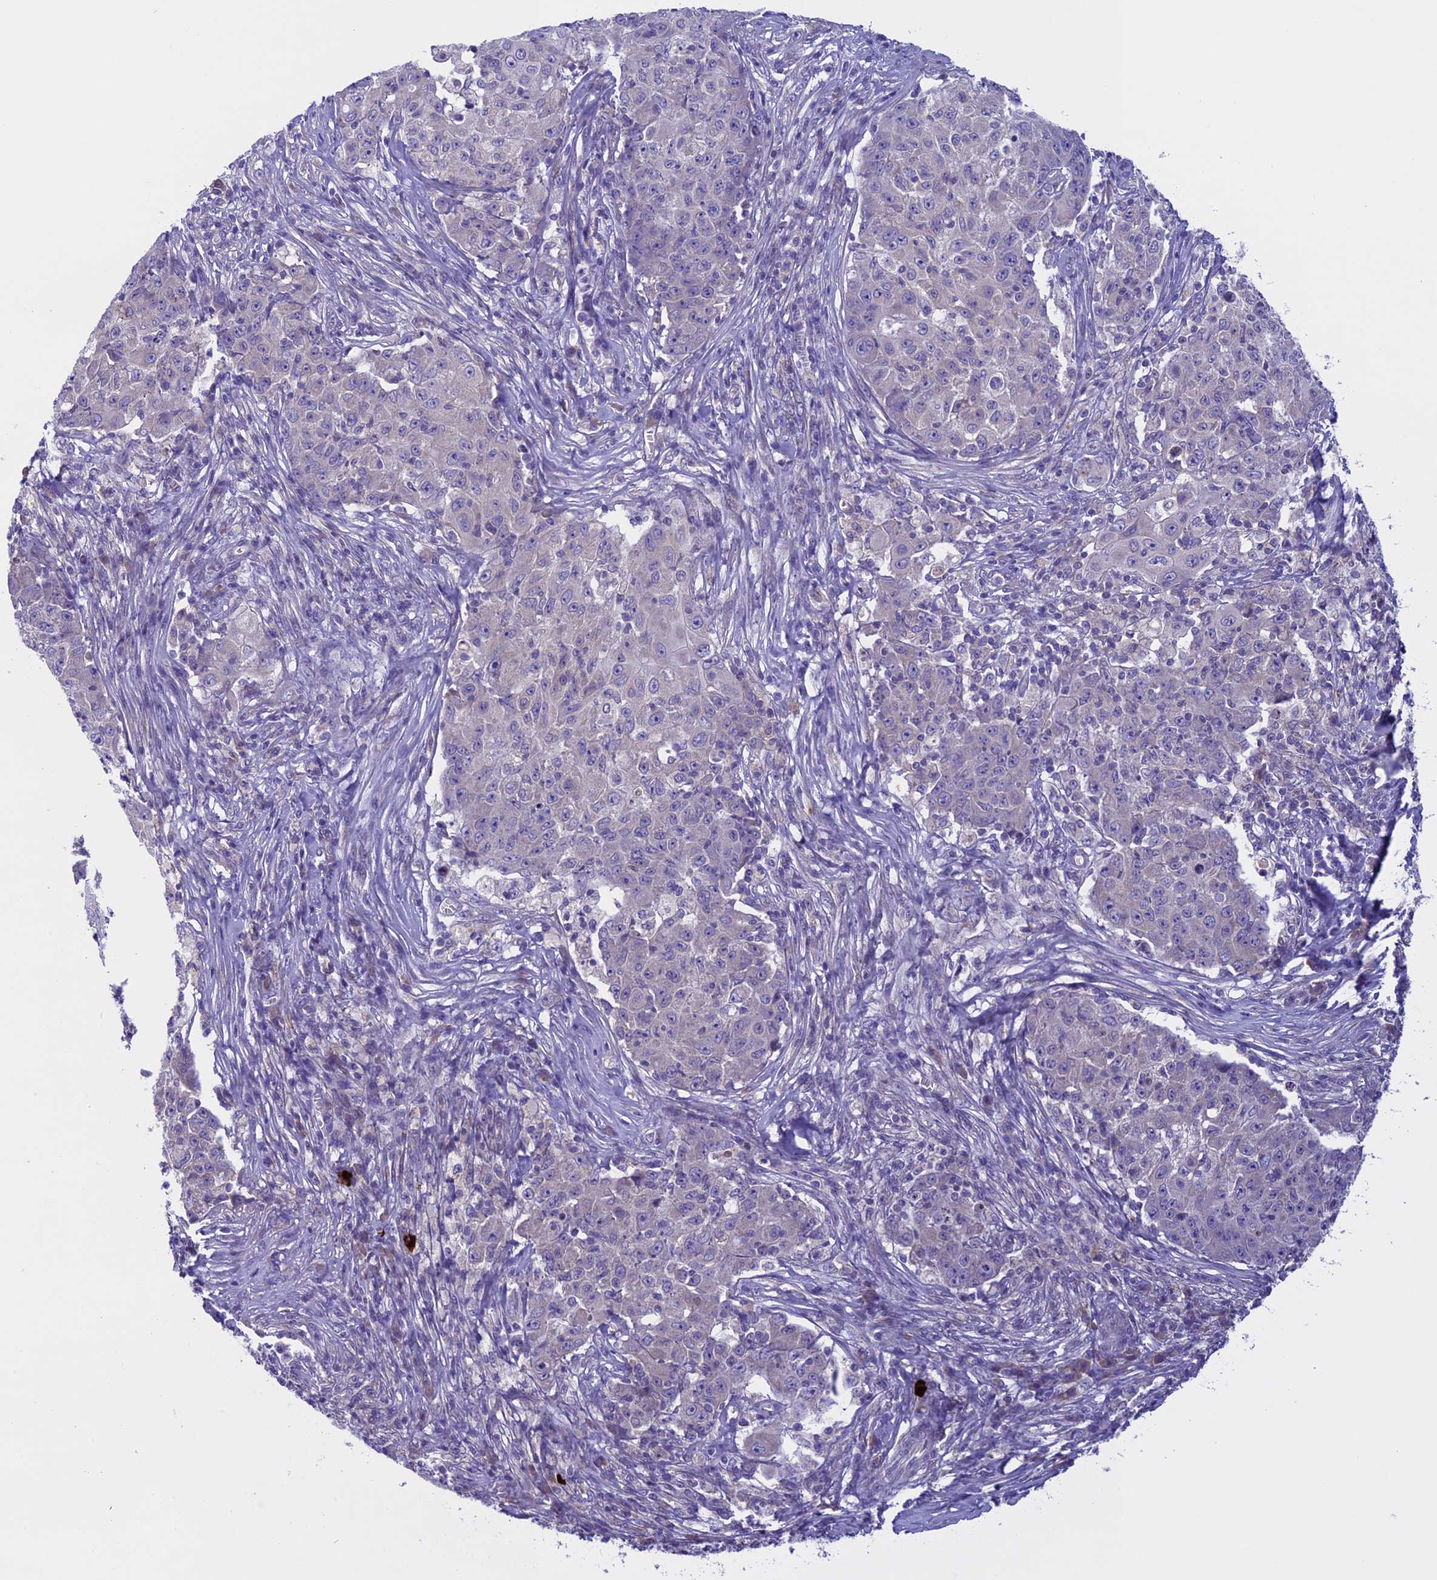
{"staining": {"intensity": "negative", "quantity": "none", "location": "none"}, "tissue": "ovarian cancer", "cell_type": "Tumor cells", "image_type": "cancer", "snomed": [{"axis": "morphology", "description": "Carcinoma, endometroid"}, {"axis": "topography", "description": "Ovary"}], "caption": "Tumor cells show no significant protein expression in ovarian endometroid carcinoma.", "gene": "DCTN5", "patient": {"sex": "female", "age": 42}}